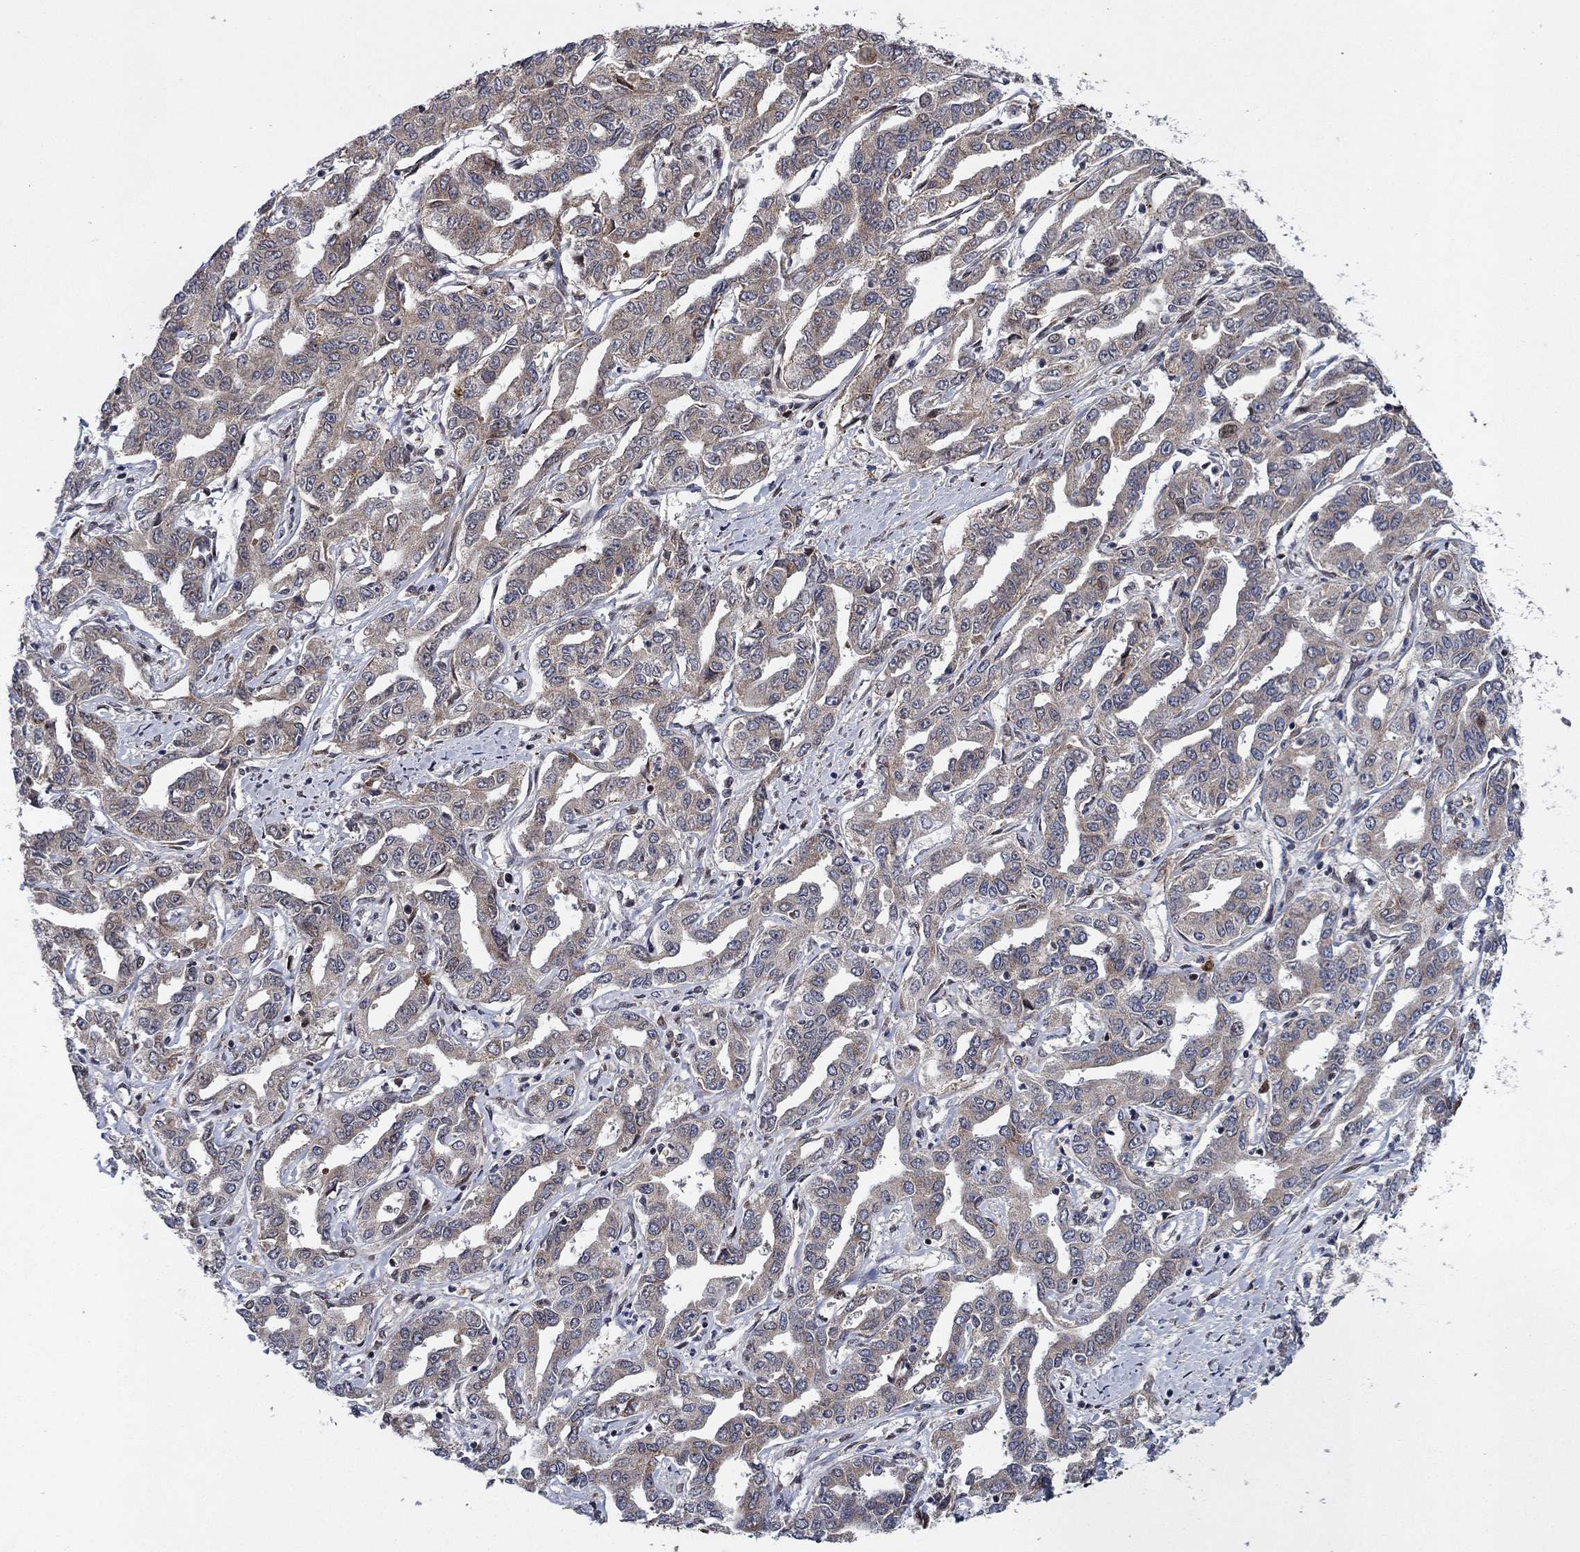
{"staining": {"intensity": "strong", "quantity": "<25%", "location": "nuclear"}, "tissue": "liver cancer", "cell_type": "Tumor cells", "image_type": "cancer", "snomed": [{"axis": "morphology", "description": "Cholangiocarcinoma"}, {"axis": "topography", "description": "Liver"}], "caption": "Brown immunohistochemical staining in cholangiocarcinoma (liver) reveals strong nuclear expression in approximately <25% of tumor cells. Ihc stains the protein in brown and the nuclei are stained blue.", "gene": "PRICKLE4", "patient": {"sex": "male", "age": 59}}